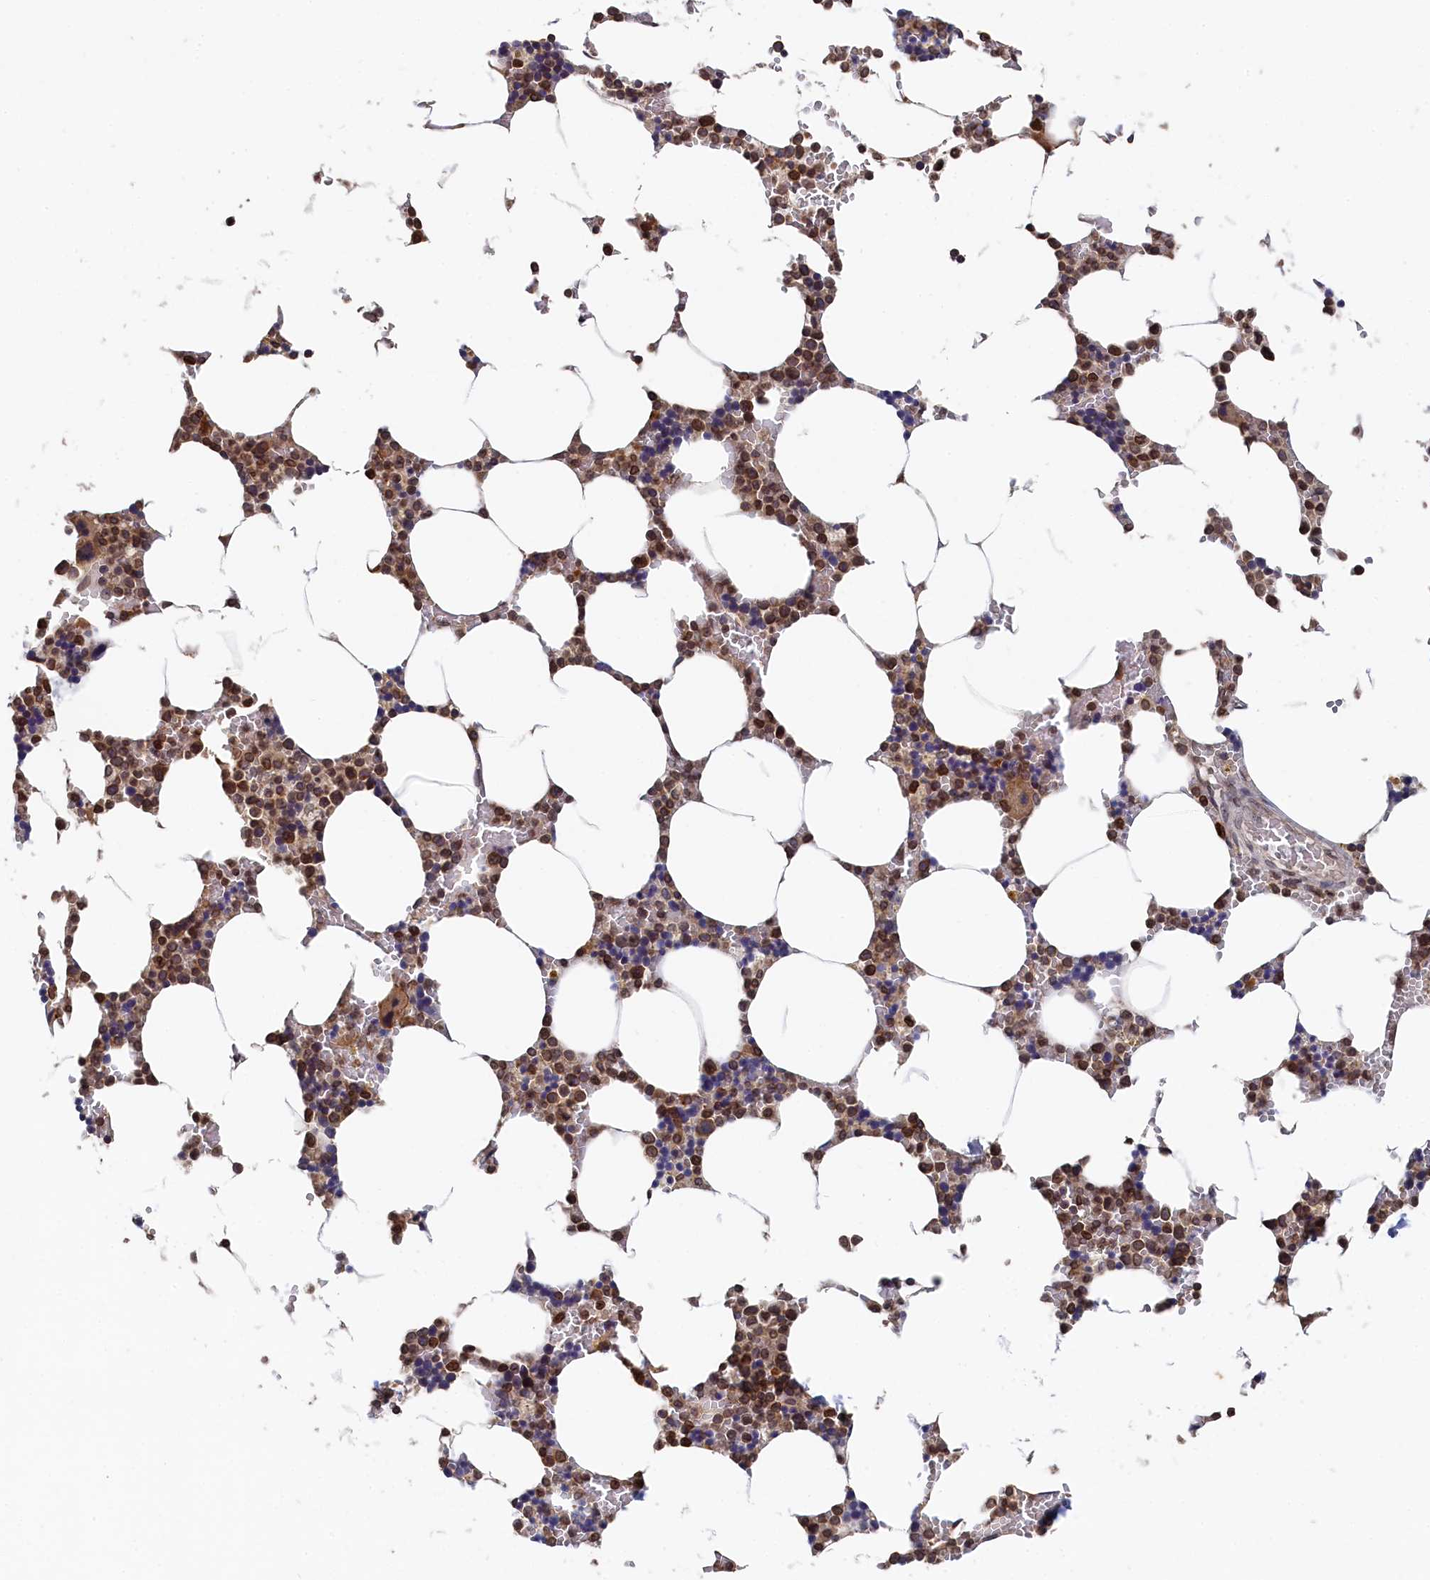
{"staining": {"intensity": "moderate", "quantity": ">75%", "location": "cytoplasmic/membranous,nuclear"}, "tissue": "bone marrow", "cell_type": "Hematopoietic cells", "image_type": "normal", "snomed": [{"axis": "morphology", "description": "Normal tissue, NOS"}, {"axis": "topography", "description": "Bone marrow"}], "caption": "A micrograph of human bone marrow stained for a protein displays moderate cytoplasmic/membranous,nuclear brown staining in hematopoietic cells. The protein is shown in brown color, while the nuclei are stained blue.", "gene": "ANKEF1", "patient": {"sex": "male", "age": 70}}